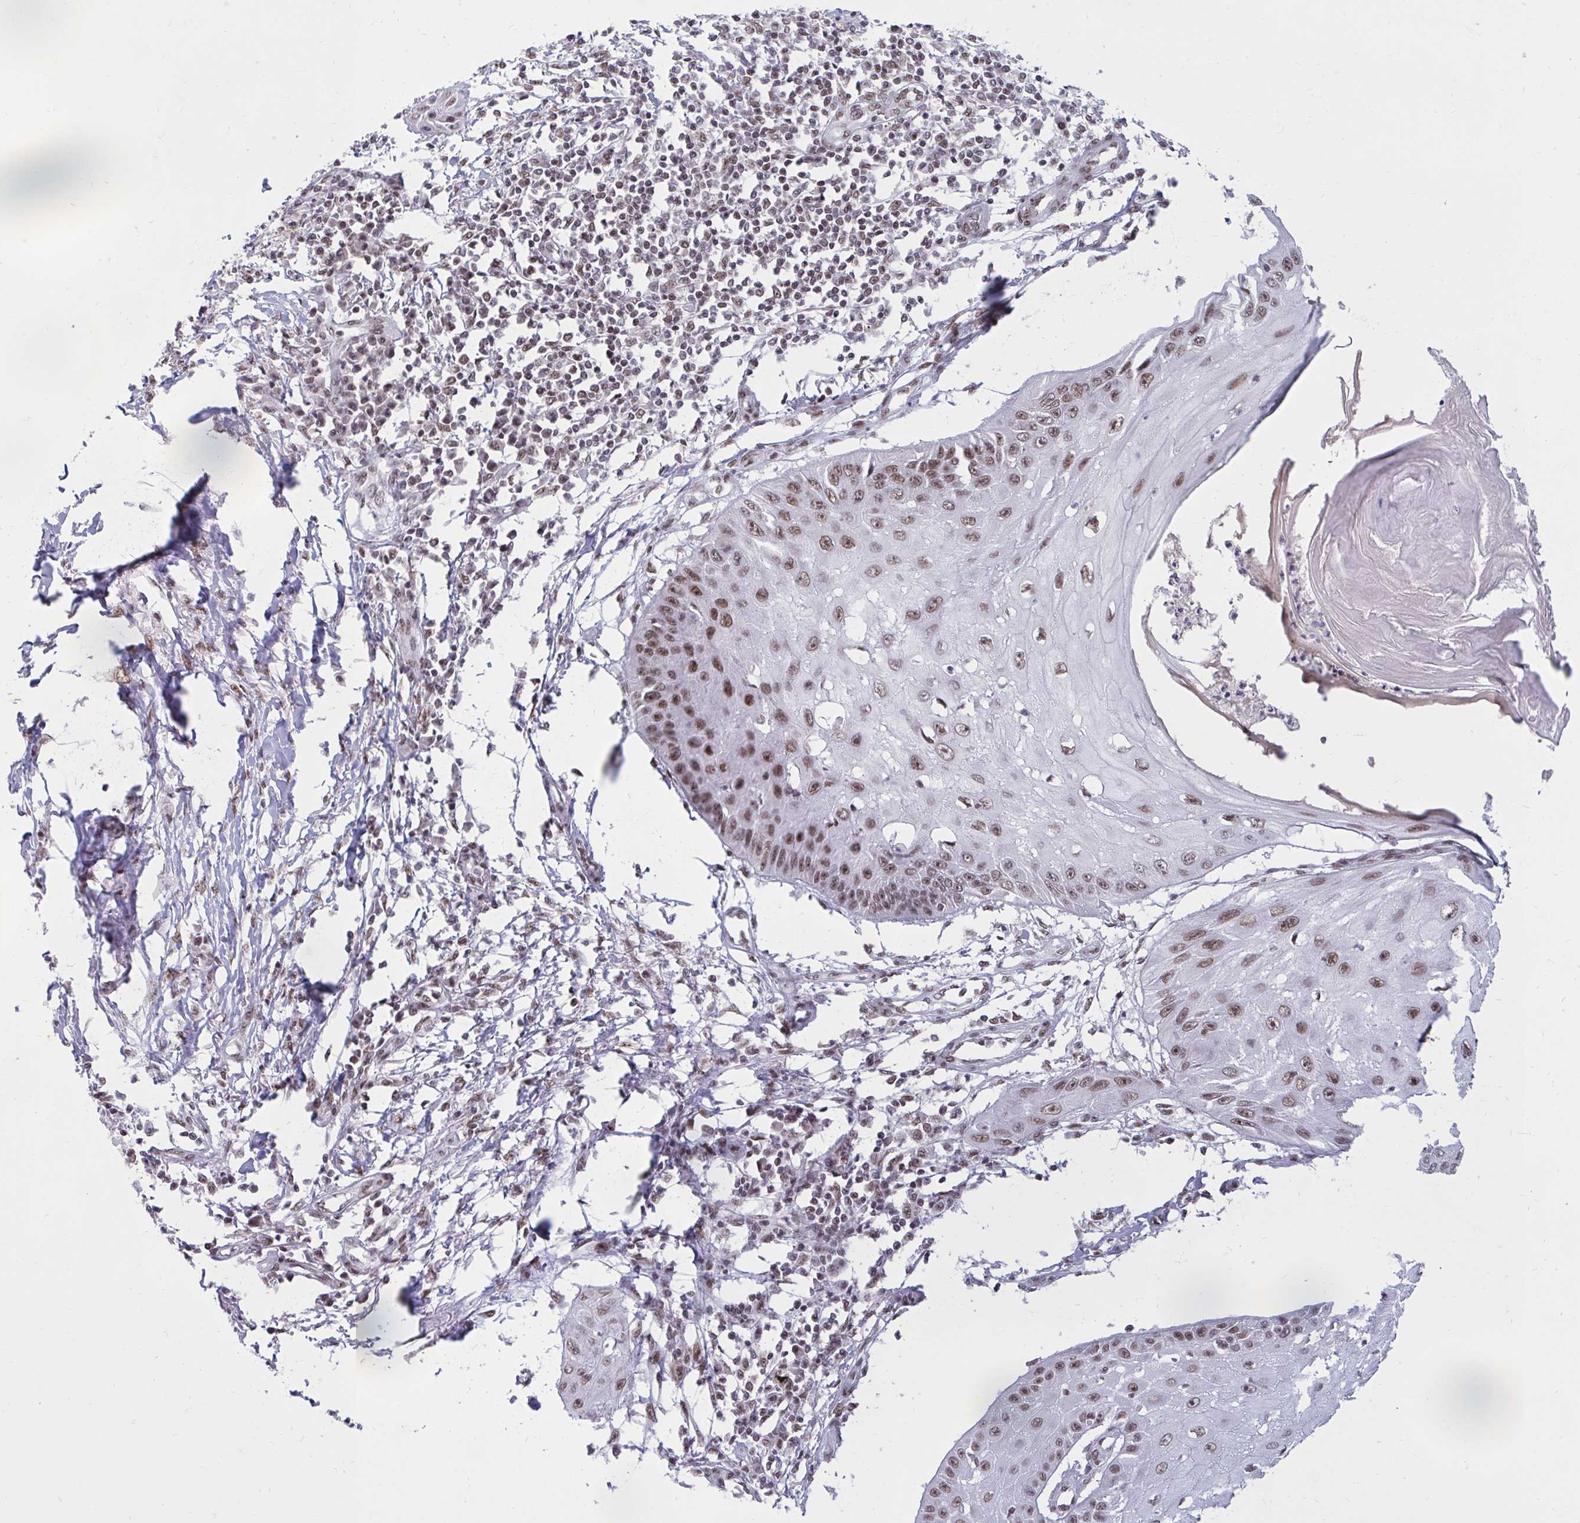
{"staining": {"intensity": "moderate", "quantity": ">75%", "location": "nuclear"}, "tissue": "skin cancer", "cell_type": "Tumor cells", "image_type": "cancer", "snomed": [{"axis": "morphology", "description": "Squamous cell carcinoma, NOS"}, {"axis": "topography", "description": "Skin"}], "caption": "Immunohistochemistry staining of skin cancer, which reveals medium levels of moderate nuclear expression in approximately >75% of tumor cells indicating moderate nuclear protein positivity. The staining was performed using DAB (brown) for protein detection and nuclei were counterstained in hematoxylin (blue).", "gene": "PHF10", "patient": {"sex": "male", "age": 70}}